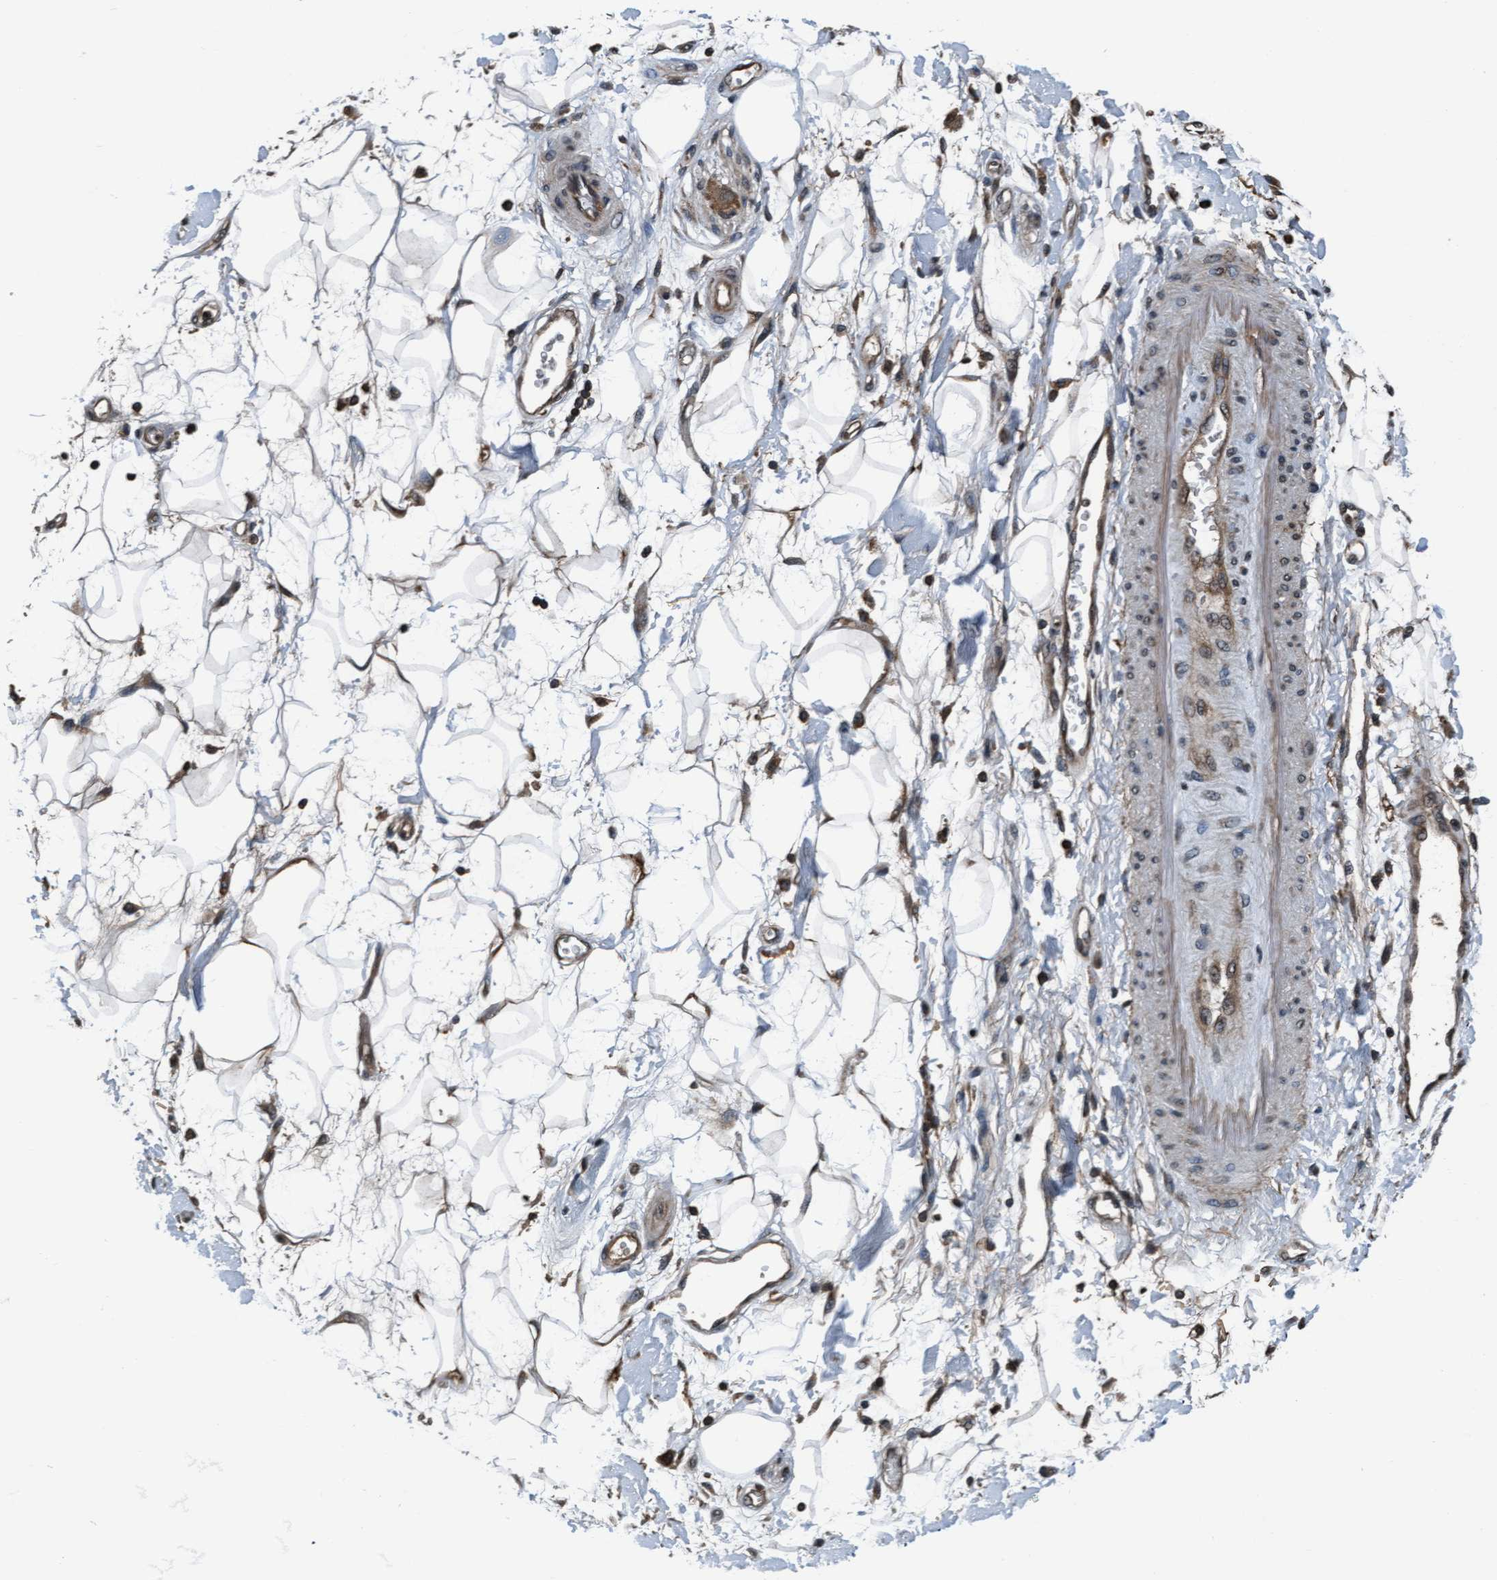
{"staining": {"intensity": "weak", "quantity": "25%-75%", "location": "cytoplasmic/membranous,nuclear"}, "tissue": "adipose tissue", "cell_type": "Adipocytes", "image_type": "normal", "snomed": [{"axis": "morphology", "description": "Normal tissue, NOS"}, {"axis": "morphology", "description": "Adenocarcinoma, NOS"}, {"axis": "topography", "description": "Duodenum"}, {"axis": "topography", "description": "Peripheral nerve tissue"}], "caption": "A brown stain shows weak cytoplasmic/membranous,nuclear positivity of a protein in adipocytes of normal human adipose tissue. The staining was performed using DAB, with brown indicating positive protein expression. Nuclei are stained blue with hematoxylin.", "gene": "WASF1", "patient": {"sex": "female", "age": 60}}